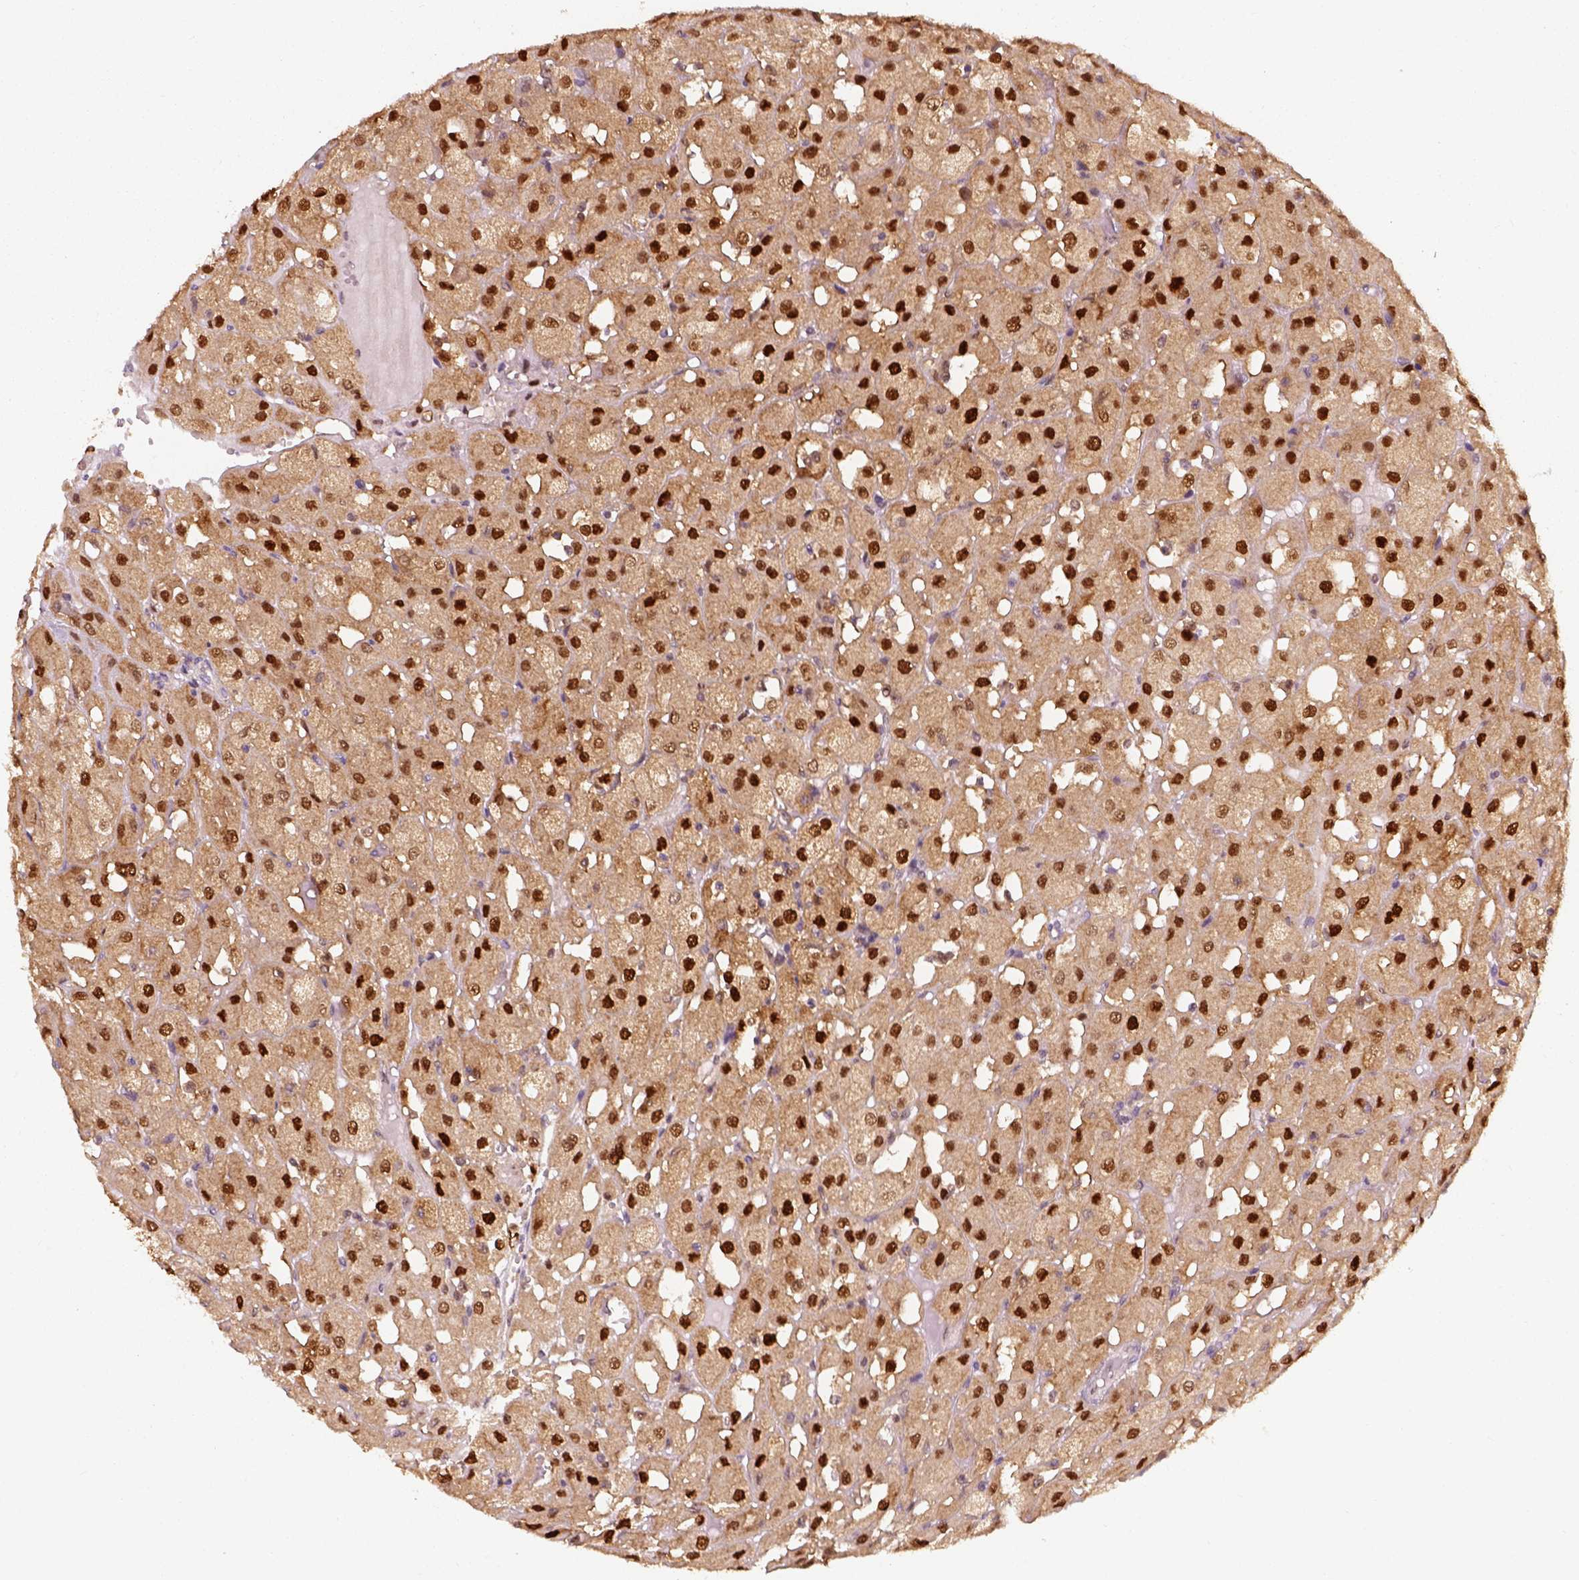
{"staining": {"intensity": "strong", "quantity": ">75%", "location": "nuclear"}, "tissue": "renal cancer", "cell_type": "Tumor cells", "image_type": "cancer", "snomed": [{"axis": "morphology", "description": "Adenocarcinoma, NOS"}, {"axis": "topography", "description": "Kidney"}], "caption": "A micrograph showing strong nuclear positivity in approximately >75% of tumor cells in adenocarcinoma (renal), as visualized by brown immunohistochemical staining.", "gene": "SQSTM1", "patient": {"sex": "male", "age": 72}}